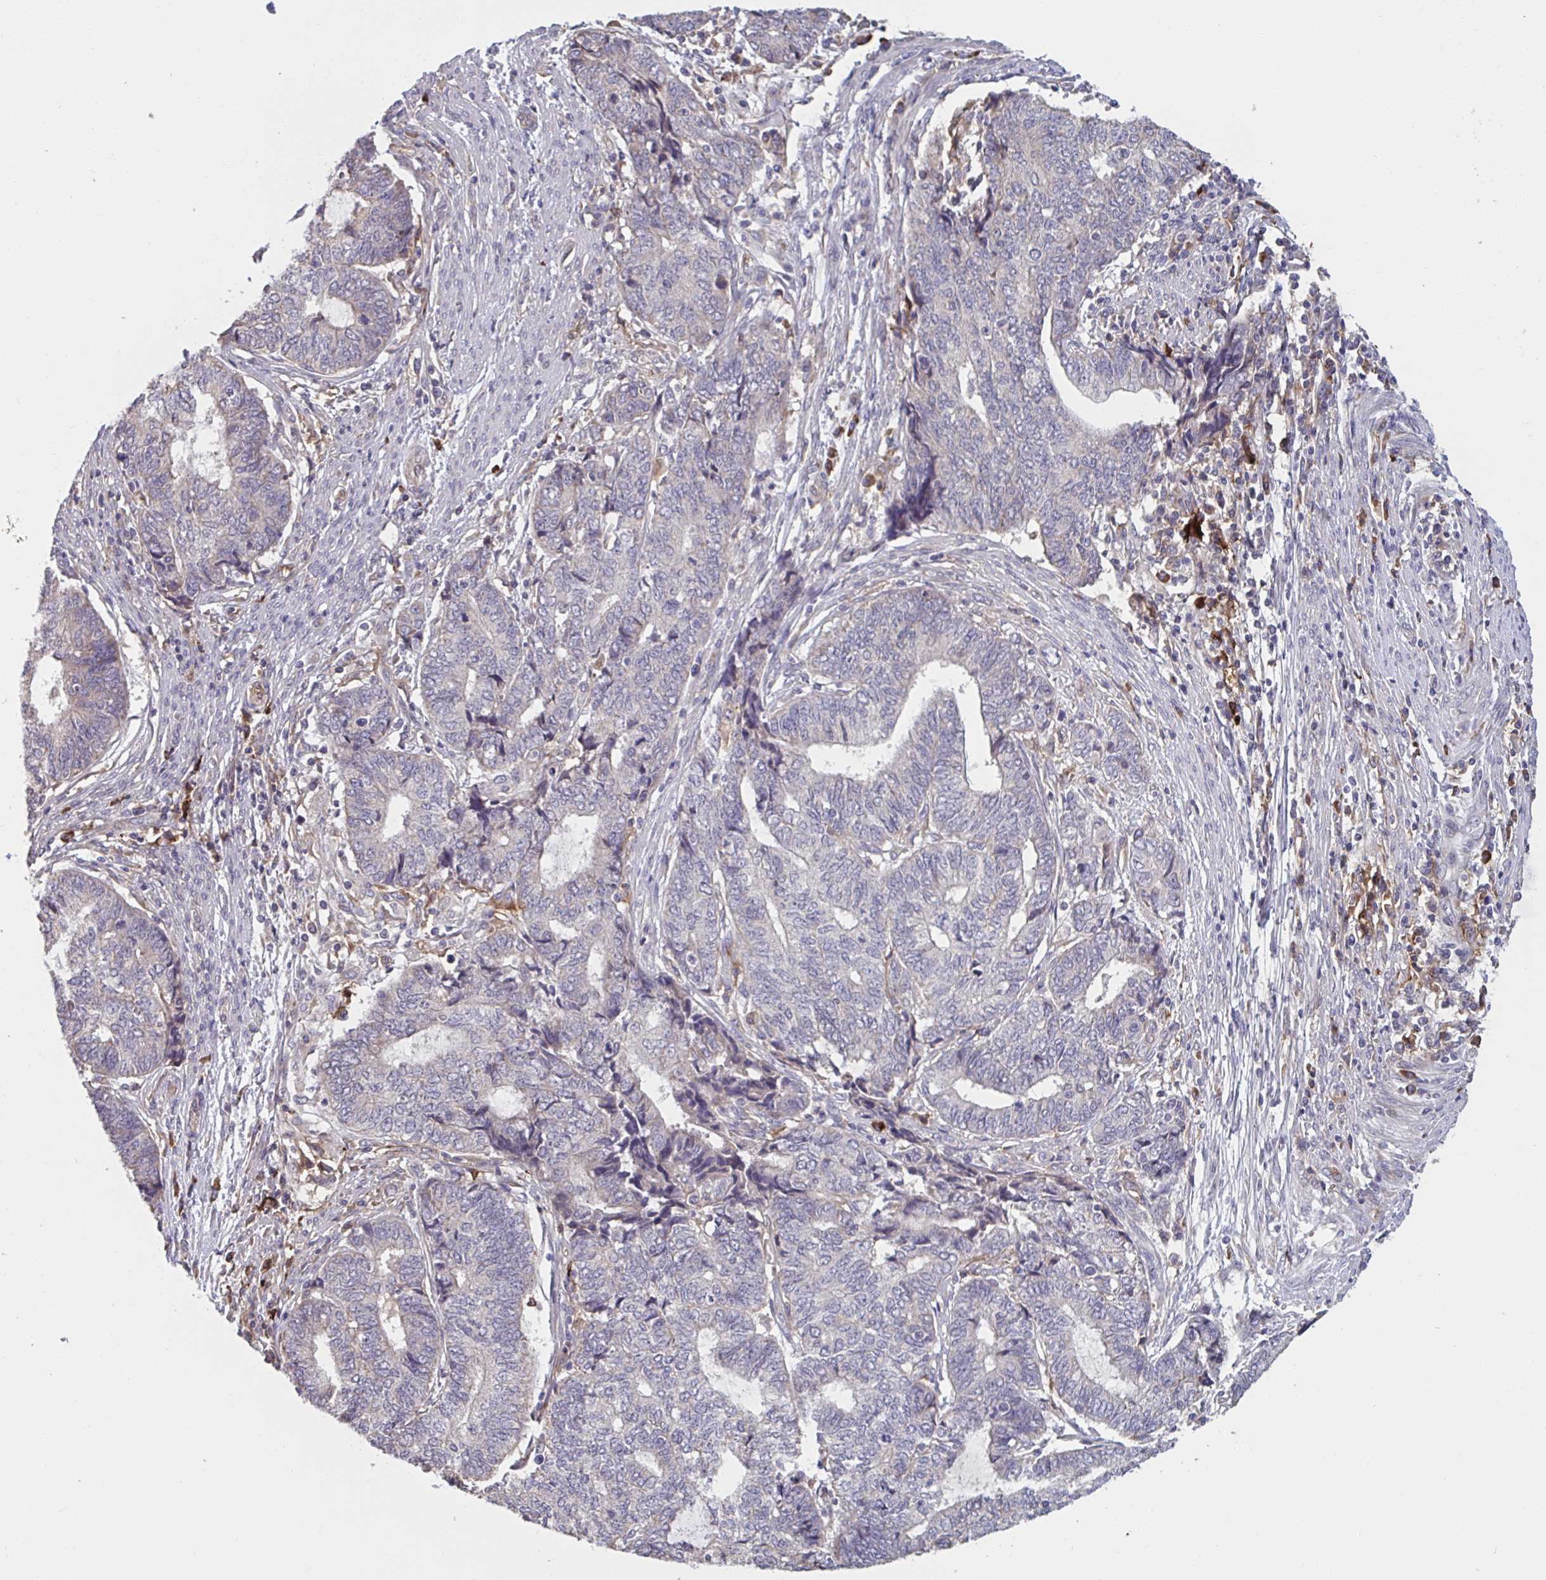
{"staining": {"intensity": "negative", "quantity": "none", "location": "none"}, "tissue": "endometrial cancer", "cell_type": "Tumor cells", "image_type": "cancer", "snomed": [{"axis": "morphology", "description": "Adenocarcinoma, NOS"}, {"axis": "topography", "description": "Uterus"}, {"axis": "topography", "description": "Endometrium"}], "caption": "DAB (3,3'-diaminobenzidine) immunohistochemical staining of human endometrial cancer (adenocarcinoma) demonstrates no significant positivity in tumor cells. (Stains: DAB IHC with hematoxylin counter stain, Microscopy: brightfield microscopy at high magnification).", "gene": "CD1E", "patient": {"sex": "female", "age": 70}}